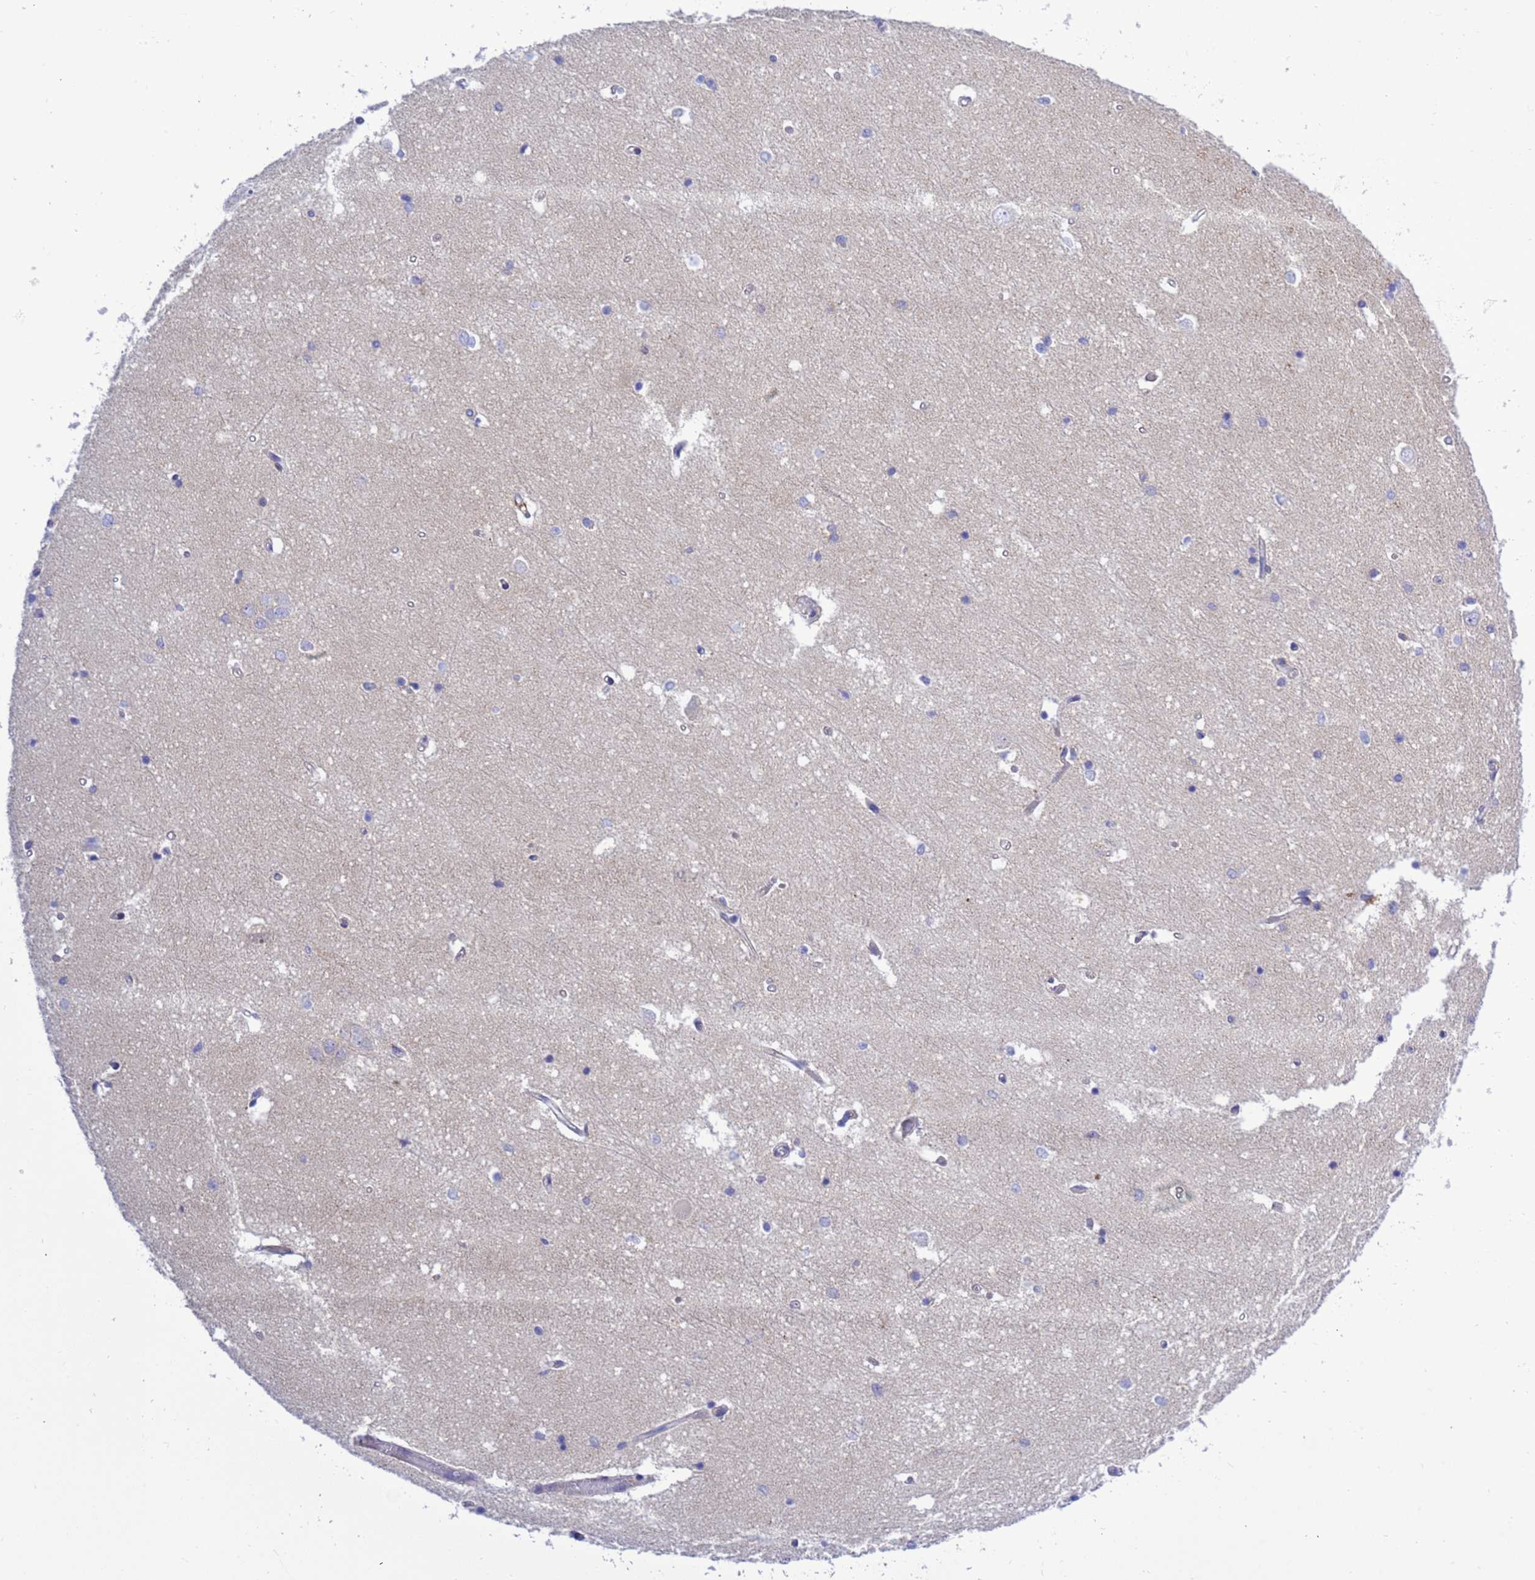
{"staining": {"intensity": "negative", "quantity": "none", "location": "none"}, "tissue": "hippocampus", "cell_type": "Glial cells", "image_type": "normal", "snomed": [{"axis": "morphology", "description": "Normal tissue, NOS"}, {"axis": "topography", "description": "Hippocampus"}], "caption": "Histopathology image shows no protein positivity in glial cells of benign hippocampus. (Brightfield microscopy of DAB (3,3'-diaminobenzidine) IHC at high magnification).", "gene": "FOXRED1", "patient": {"sex": "male", "age": 45}}